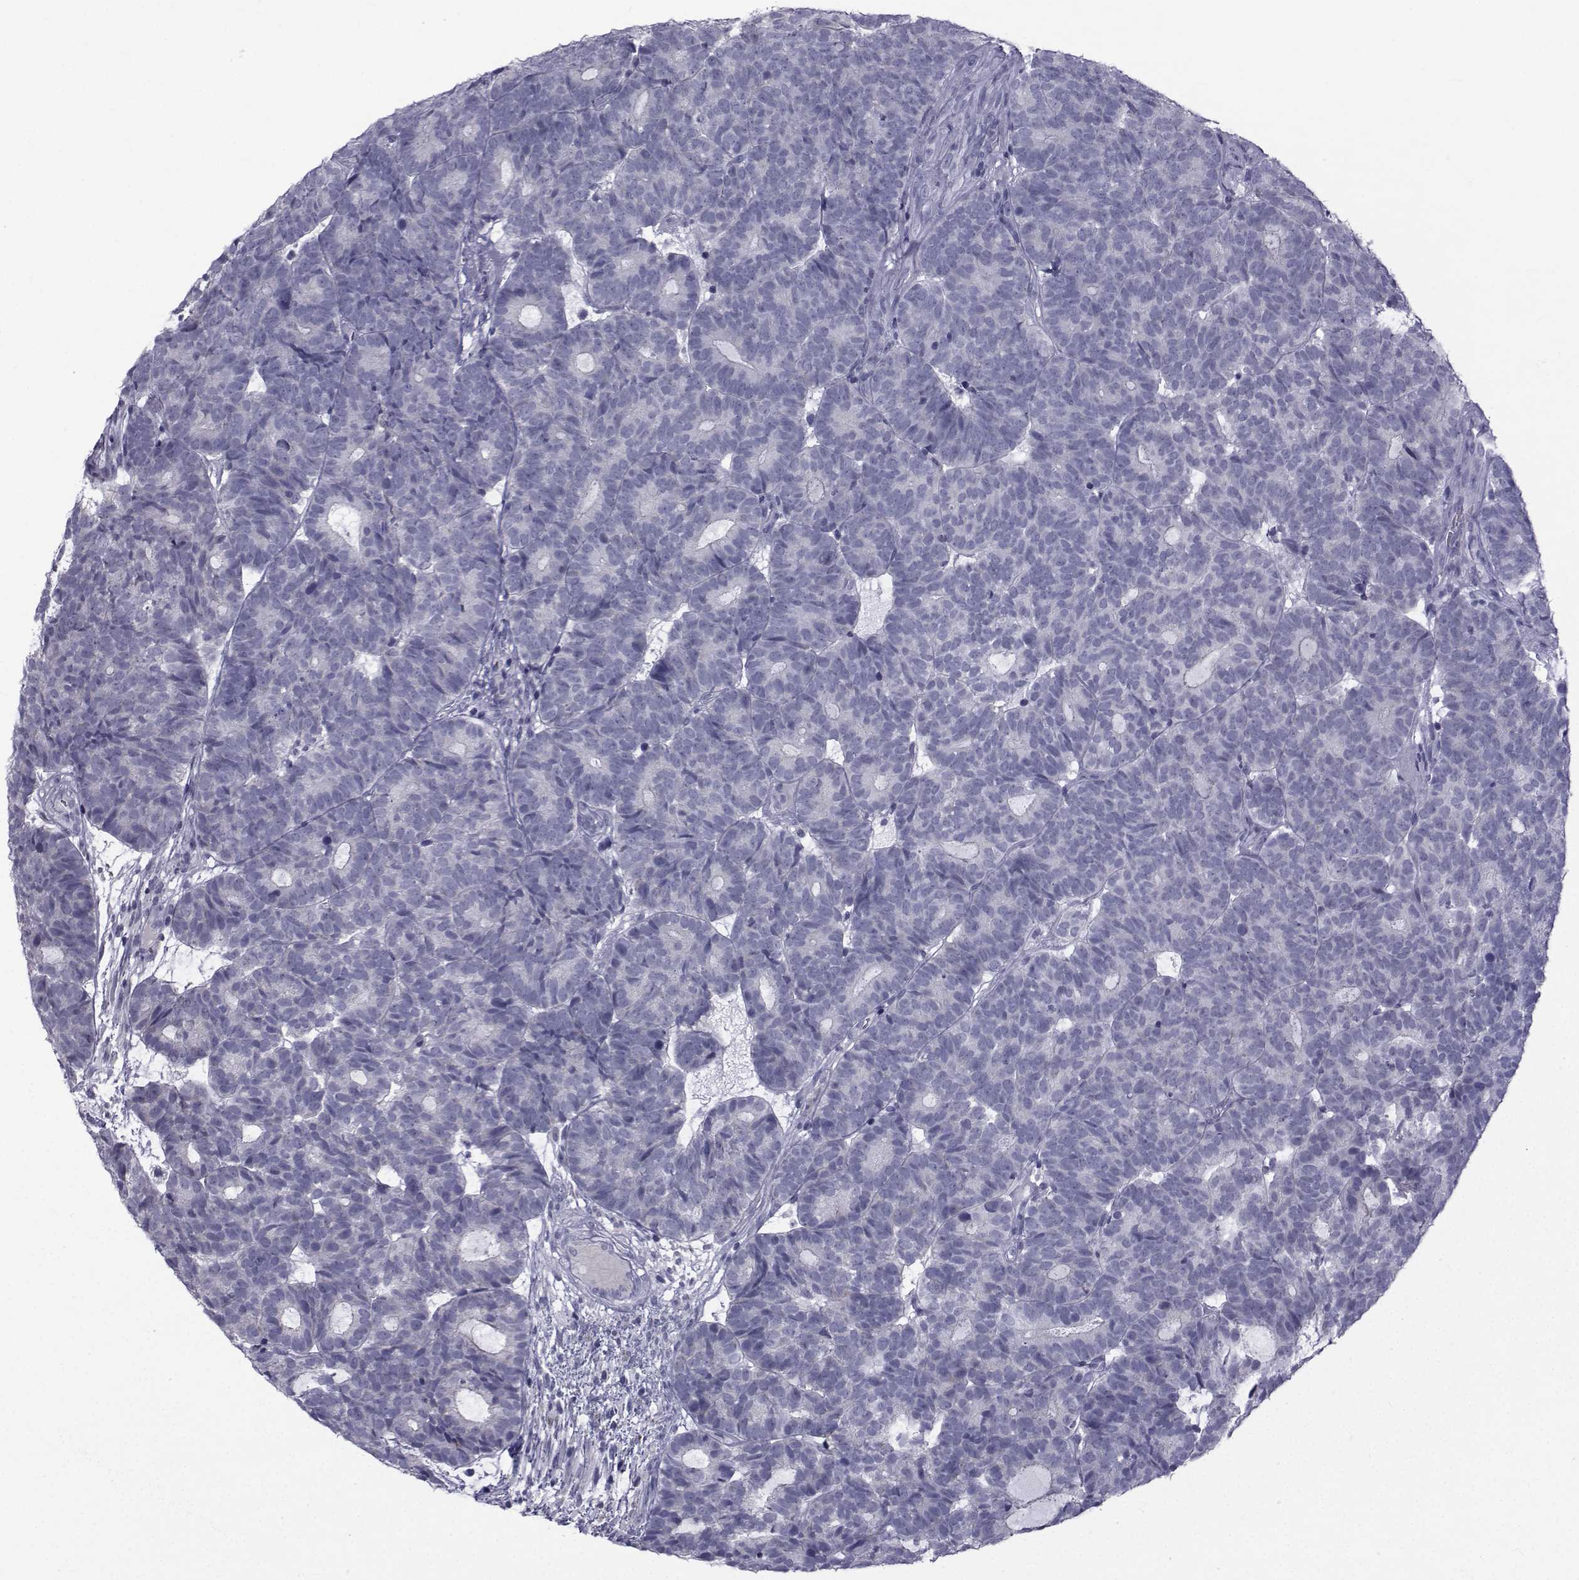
{"staining": {"intensity": "negative", "quantity": "none", "location": "none"}, "tissue": "head and neck cancer", "cell_type": "Tumor cells", "image_type": "cancer", "snomed": [{"axis": "morphology", "description": "Adenocarcinoma, NOS"}, {"axis": "topography", "description": "Head-Neck"}], "caption": "Head and neck adenocarcinoma was stained to show a protein in brown. There is no significant positivity in tumor cells. (Stains: DAB immunohistochemistry (IHC) with hematoxylin counter stain, Microscopy: brightfield microscopy at high magnification).", "gene": "FDXR", "patient": {"sex": "female", "age": 81}}